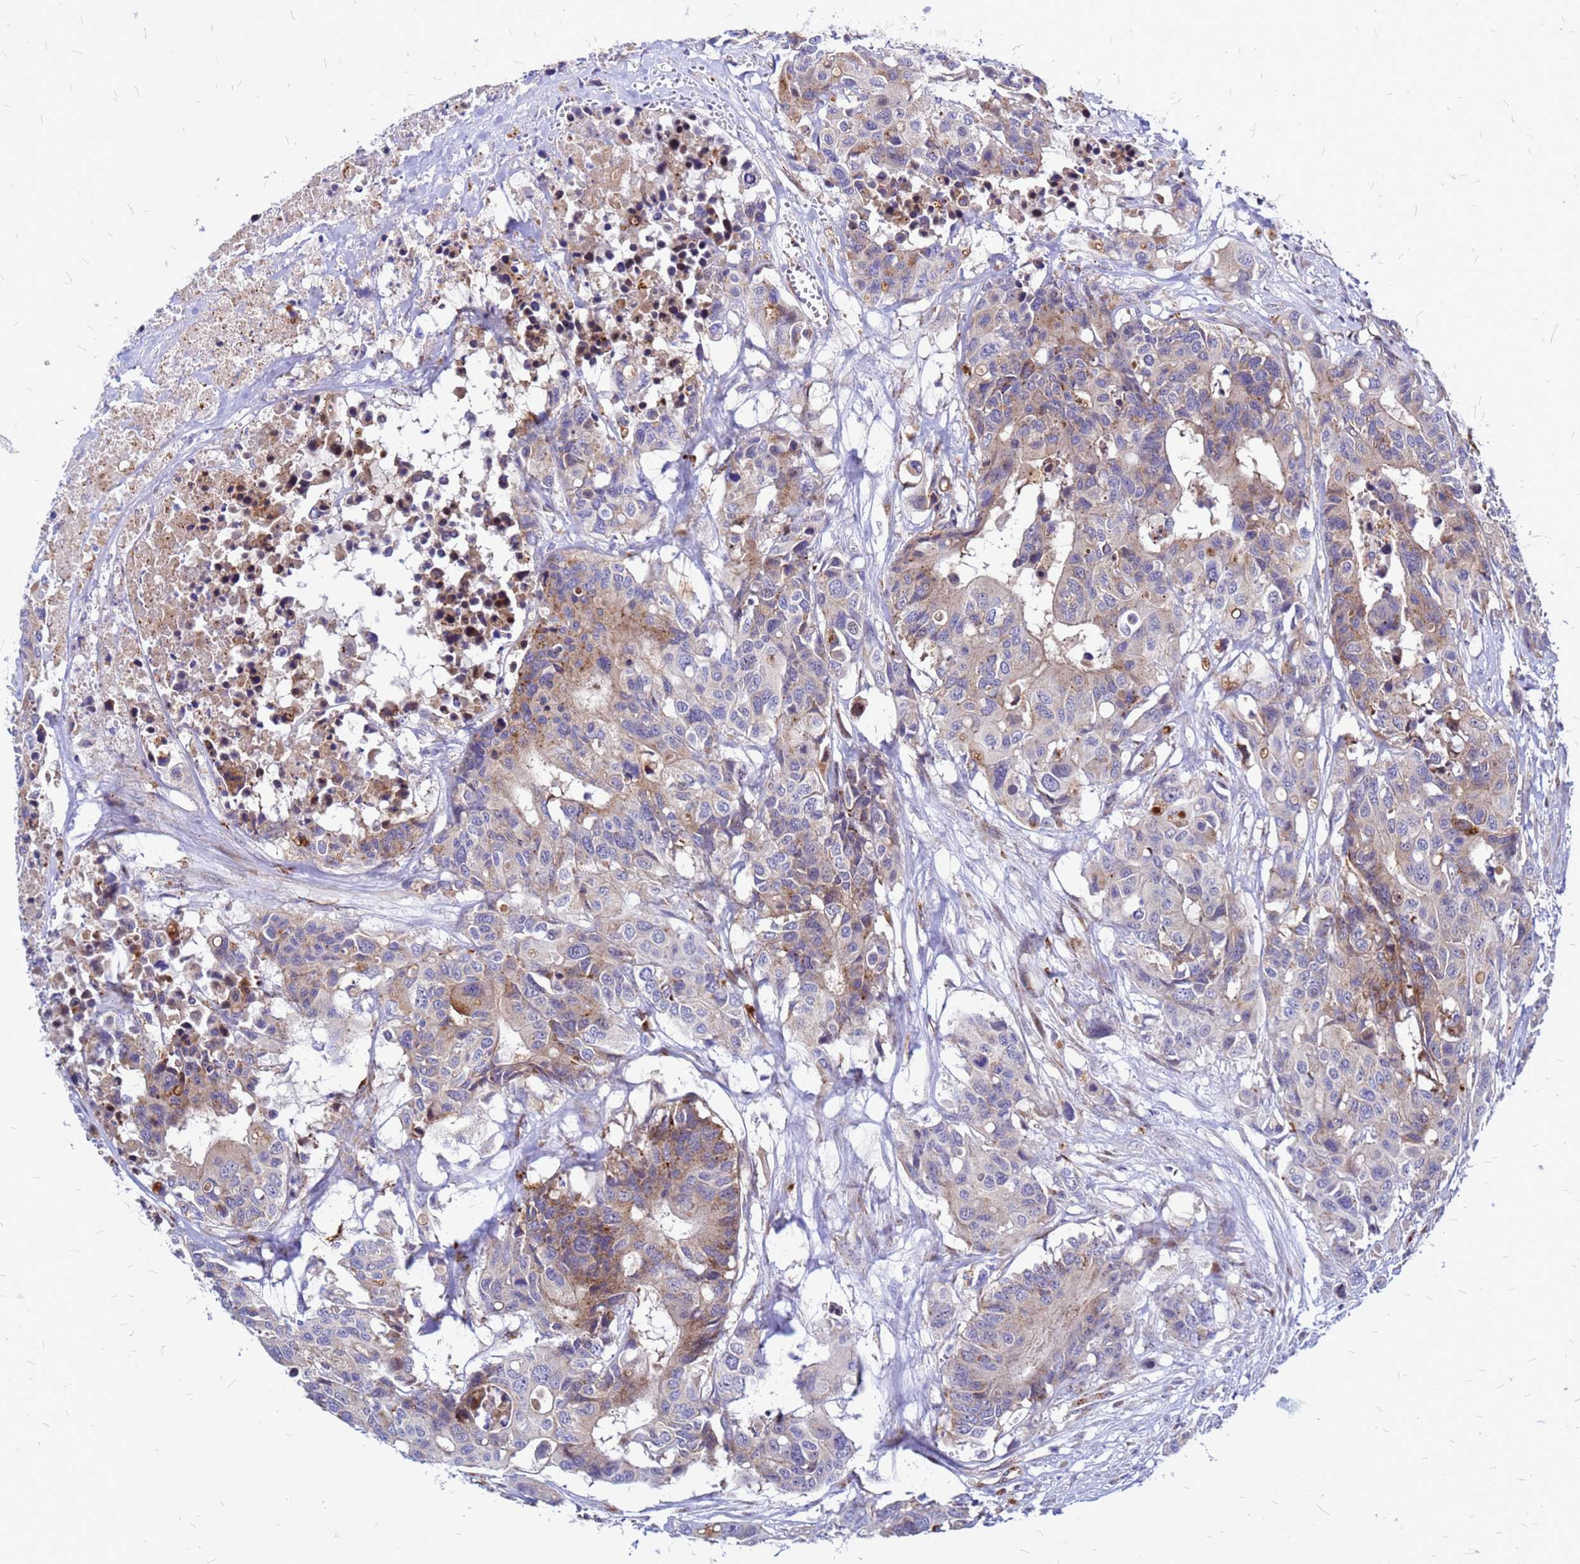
{"staining": {"intensity": "weak", "quantity": "25%-75%", "location": "cytoplasmic/membranous"}, "tissue": "colorectal cancer", "cell_type": "Tumor cells", "image_type": "cancer", "snomed": [{"axis": "morphology", "description": "Adenocarcinoma, NOS"}, {"axis": "topography", "description": "Colon"}], "caption": "High-power microscopy captured an immunohistochemistry micrograph of adenocarcinoma (colorectal), revealing weak cytoplasmic/membranous staining in approximately 25%-75% of tumor cells.", "gene": "NOSTRIN", "patient": {"sex": "male", "age": 77}}